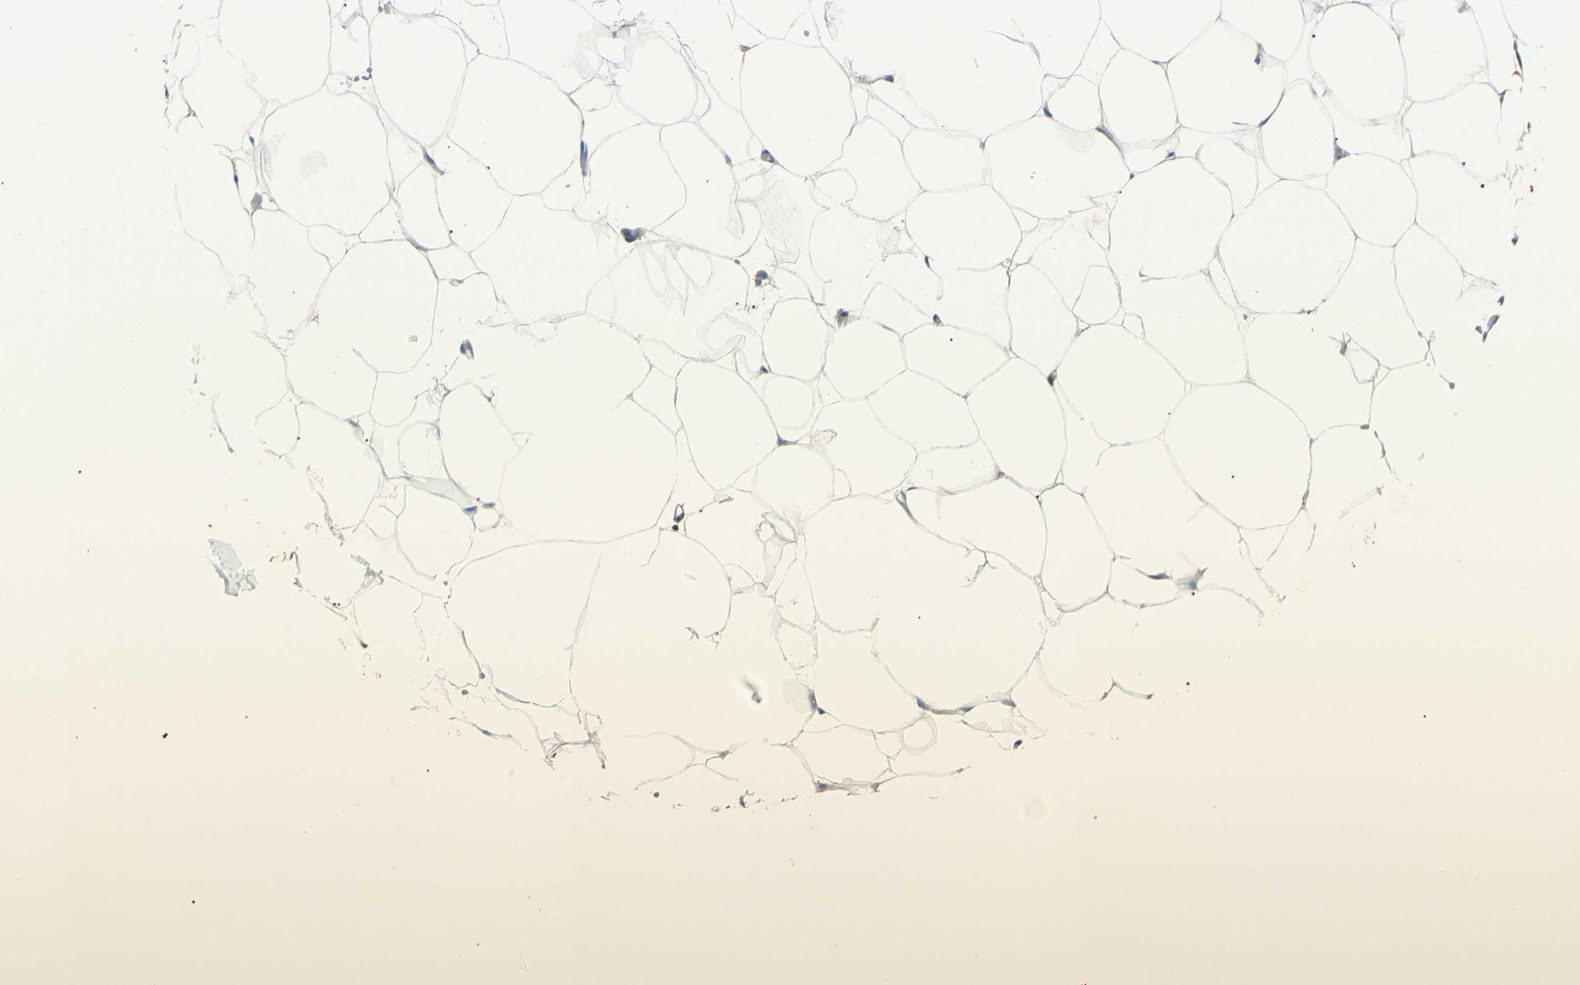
{"staining": {"intensity": "weak", "quantity": "<25%", "location": "cytoplasmic/membranous"}, "tissue": "adipose tissue", "cell_type": "Adipocytes", "image_type": "normal", "snomed": [{"axis": "morphology", "description": "Normal tissue, NOS"}, {"axis": "topography", "description": "Breast"}, {"axis": "topography", "description": "Adipose tissue"}], "caption": "High magnification brightfield microscopy of unremarkable adipose tissue stained with DAB (3,3'-diaminobenzidine) (brown) and counterstained with hematoxylin (blue): adipocytes show no significant staining.", "gene": "MRPL9", "patient": {"sex": "female", "age": 25}}